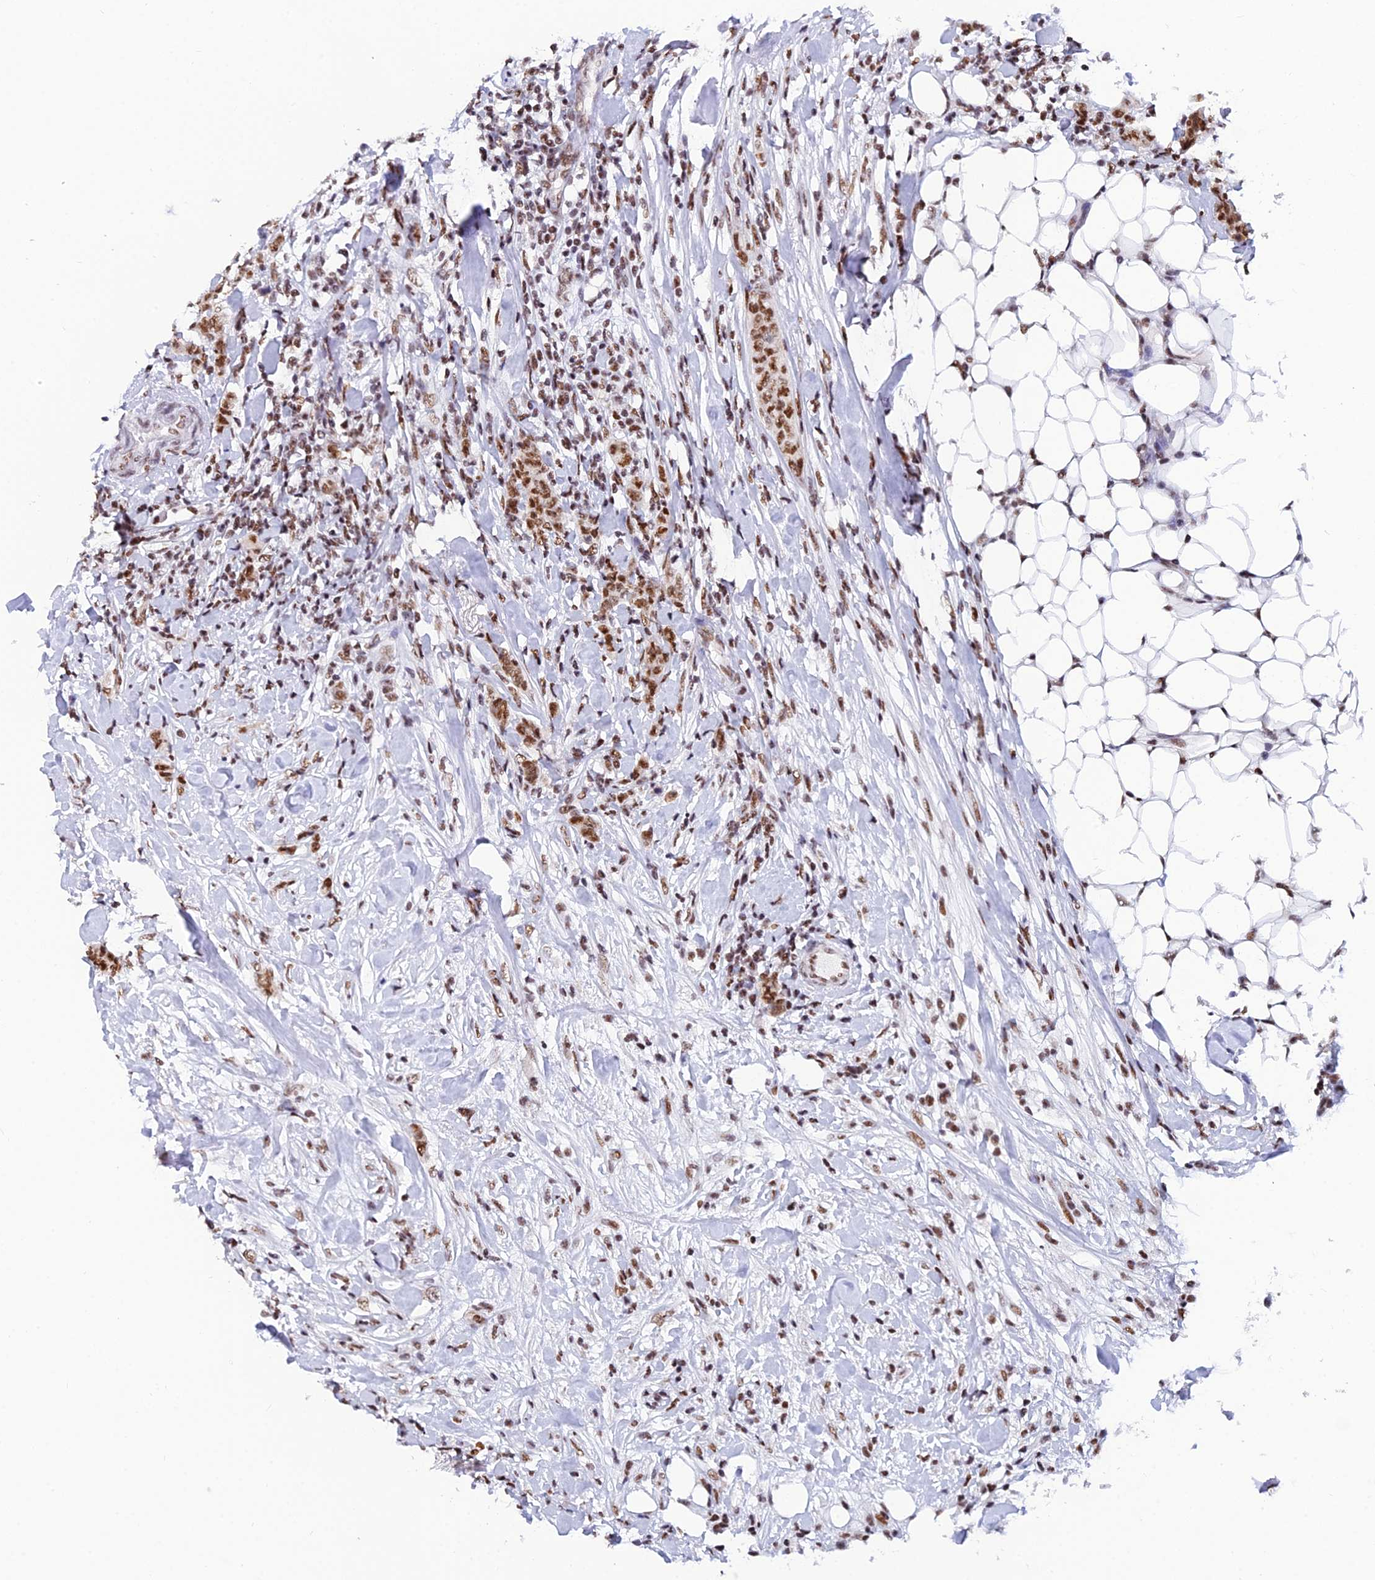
{"staining": {"intensity": "moderate", "quantity": ">75%", "location": "nuclear"}, "tissue": "breast cancer", "cell_type": "Tumor cells", "image_type": "cancer", "snomed": [{"axis": "morphology", "description": "Duct carcinoma"}, {"axis": "topography", "description": "Breast"}], "caption": "Protein staining of breast intraductal carcinoma tissue displays moderate nuclear staining in approximately >75% of tumor cells. Ihc stains the protein of interest in brown and the nuclei are stained blue.", "gene": "USP22", "patient": {"sex": "female", "age": 40}}